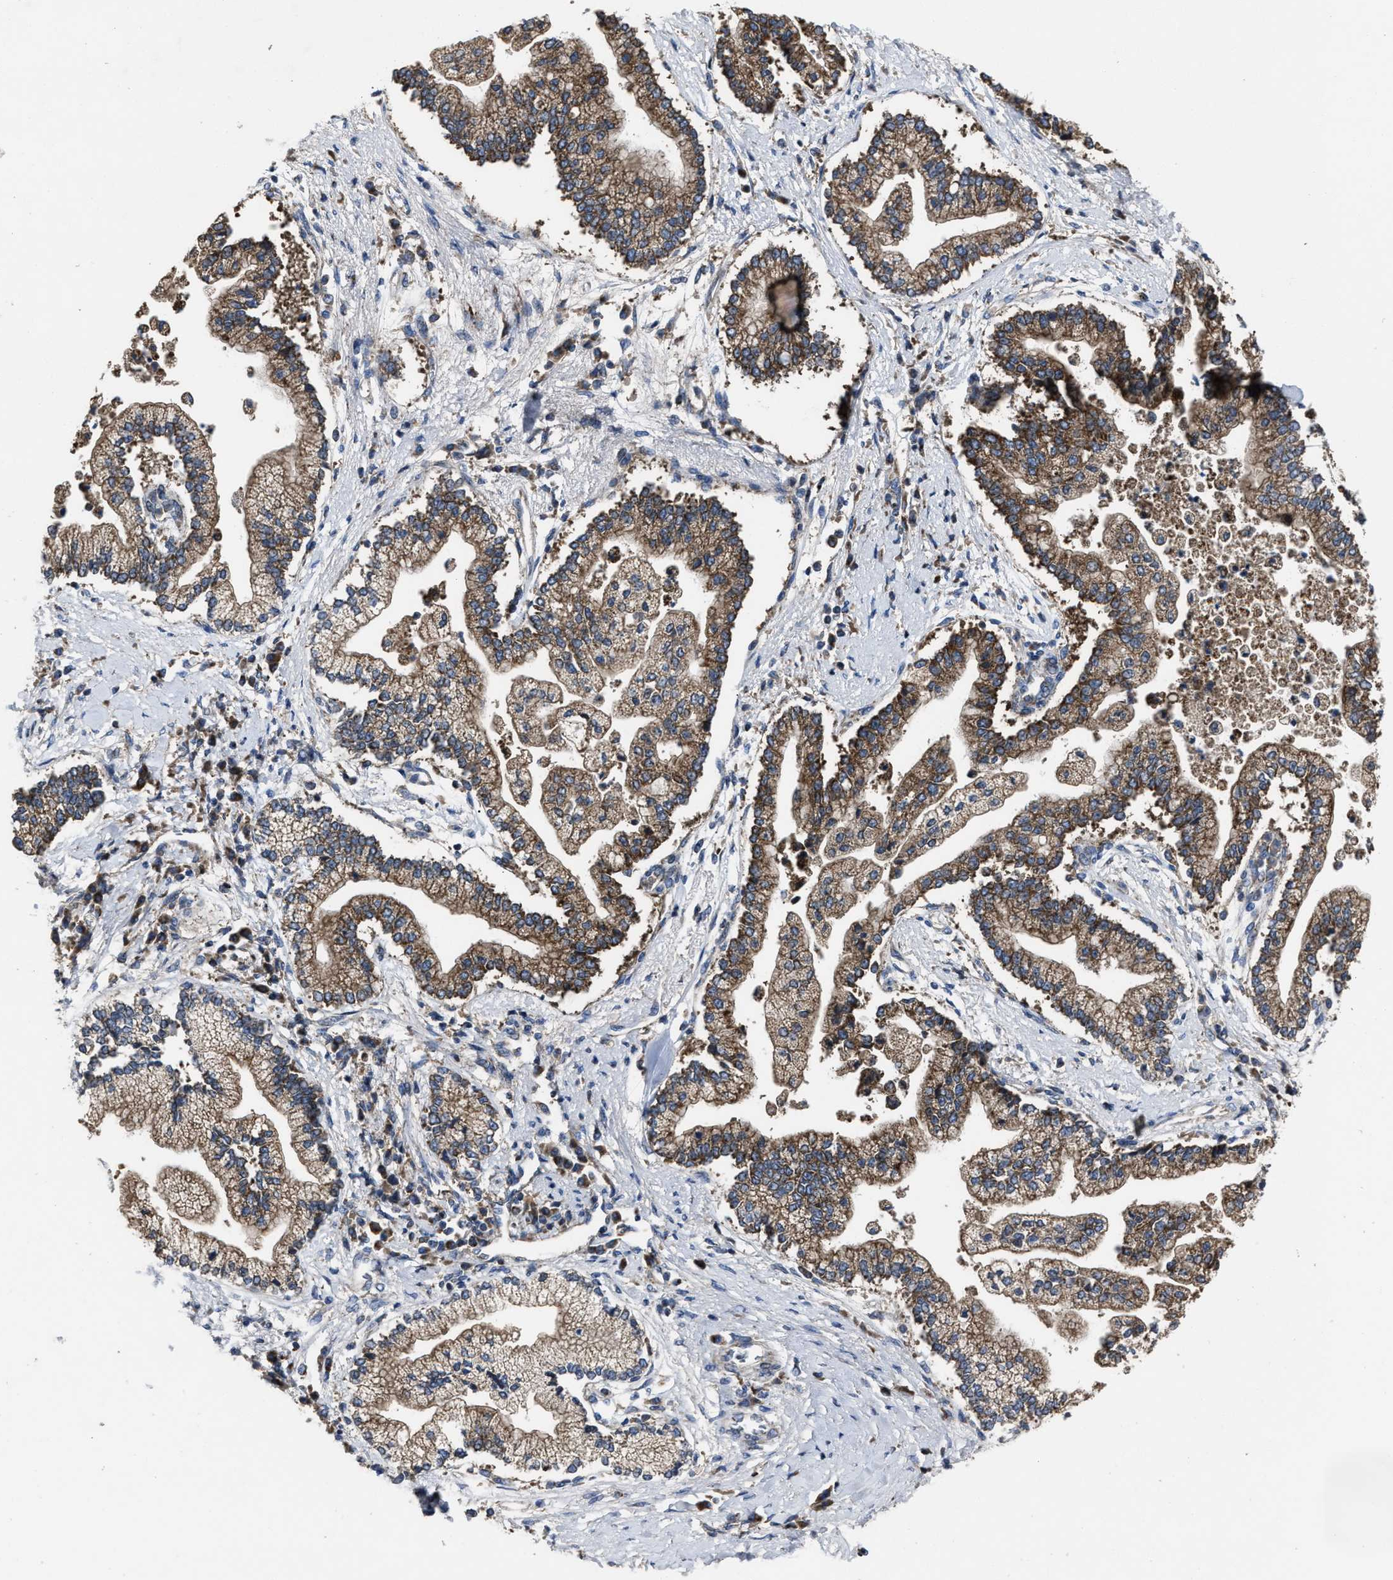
{"staining": {"intensity": "moderate", "quantity": ">75%", "location": "cytoplasmic/membranous"}, "tissue": "liver cancer", "cell_type": "Tumor cells", "image_type": "cancer", "snomed": [{"axis": "morphology", "description": "Cholangiocarcinoma"}, {"axis": "topography", "description": "Liver"}], "caption": "Immunohistochemistry (DAB) staining of human cholangiocarcinoma (liver) displays moderate cytoplasmic/membranous protein staining in about >75% of tumor cells.", "gene": "PASK", "patient": {"sex": "male", "age": 50}}